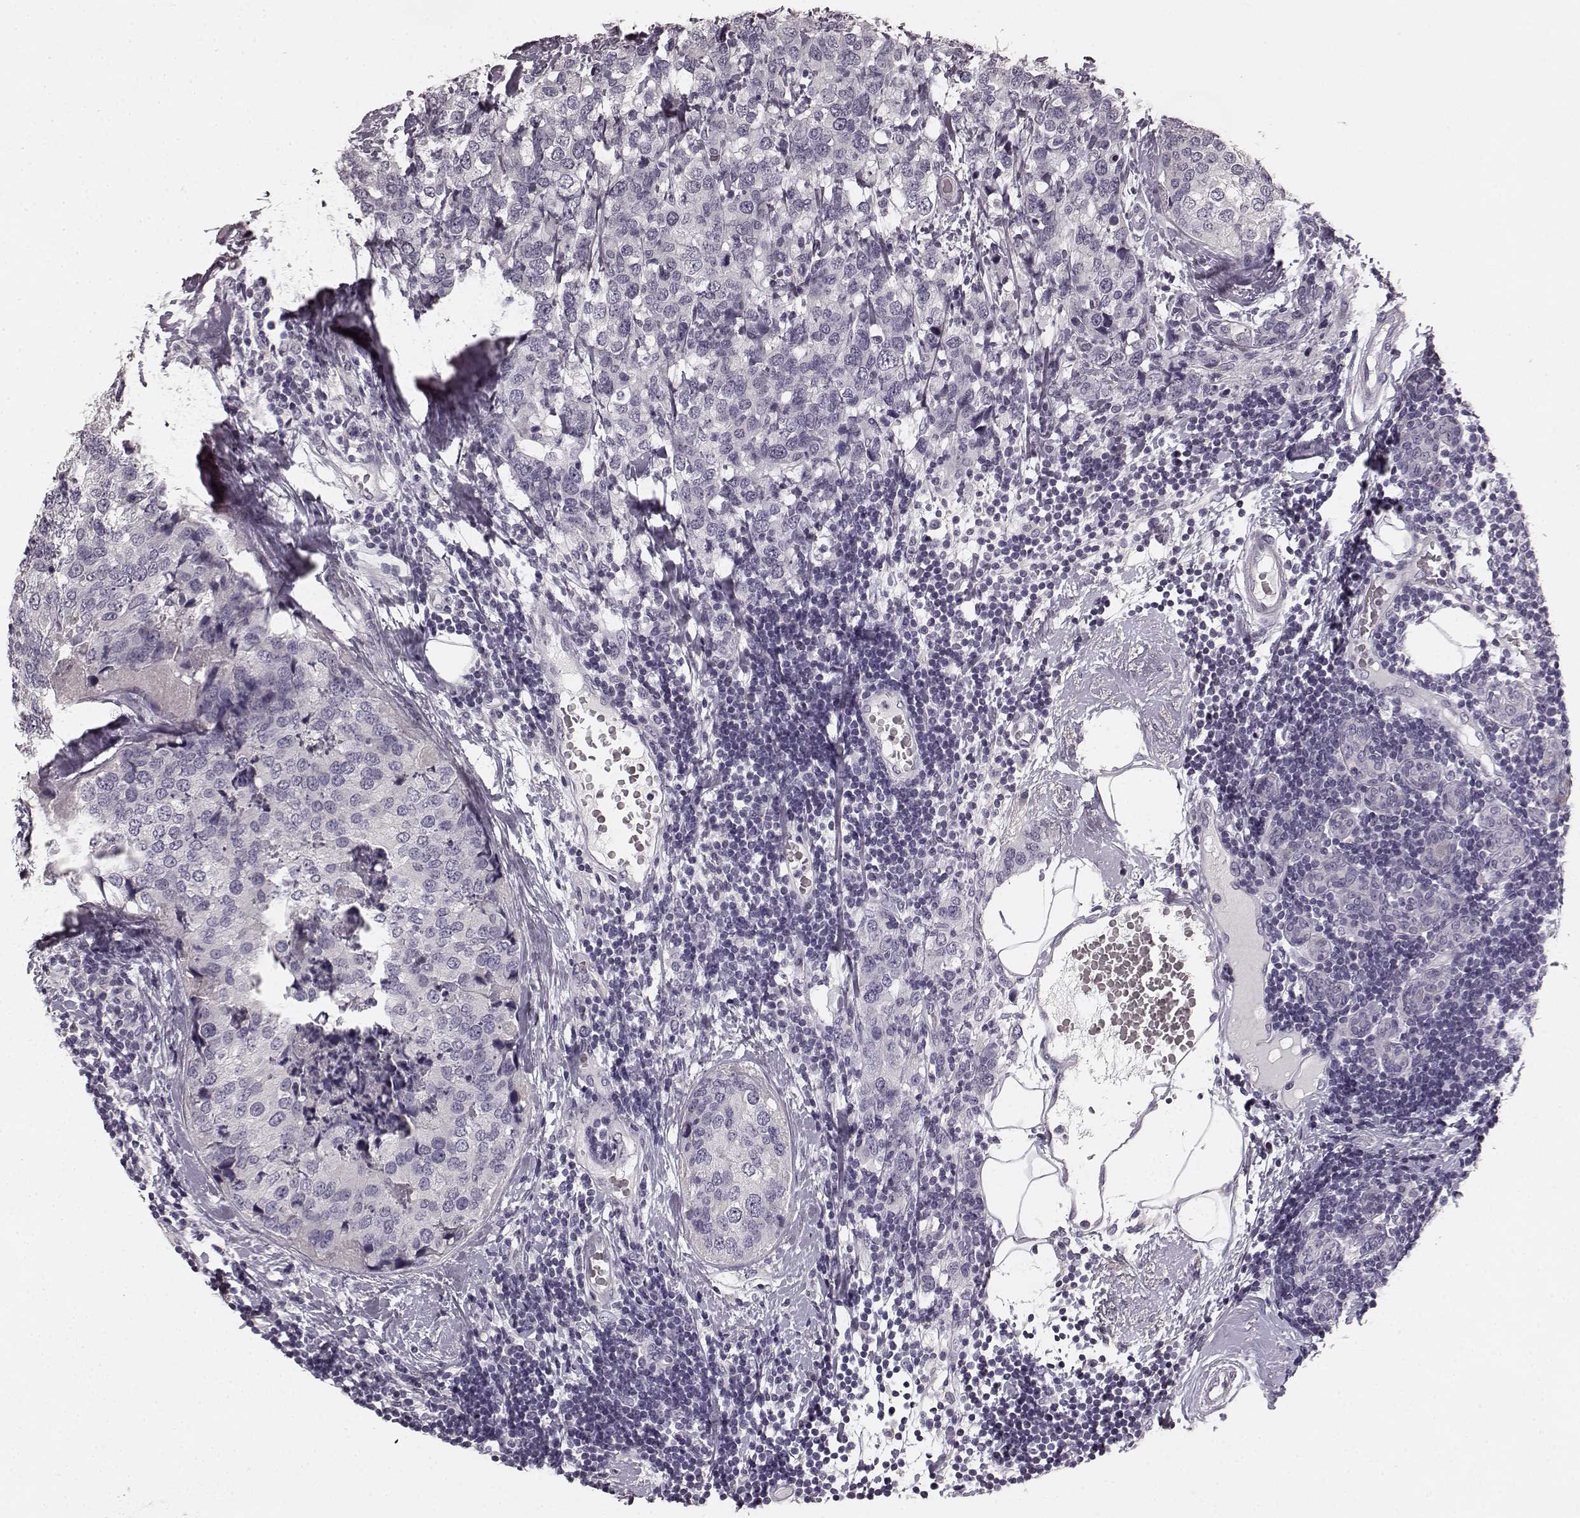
{"staining": {"intensity": "negative", "quantity": "none", "location": "none"}, "tissue": "breast cancer", "cell_type": "Tumor cells", "image_type": "cancer", "snomed": [{"axis": "morphology", "description": "Lobular carcinoma"}, {"axis": "topography", "description": "Breast"}], "caption": "High magnification brightfield microscopy of breast lobular carcinoma stained with DAB (brown) and counterstained with hematoxylin (blue): tumor cells show no significant staining.", "gene": "RIT2", "patient": {"sex": "female", "age": 59}}